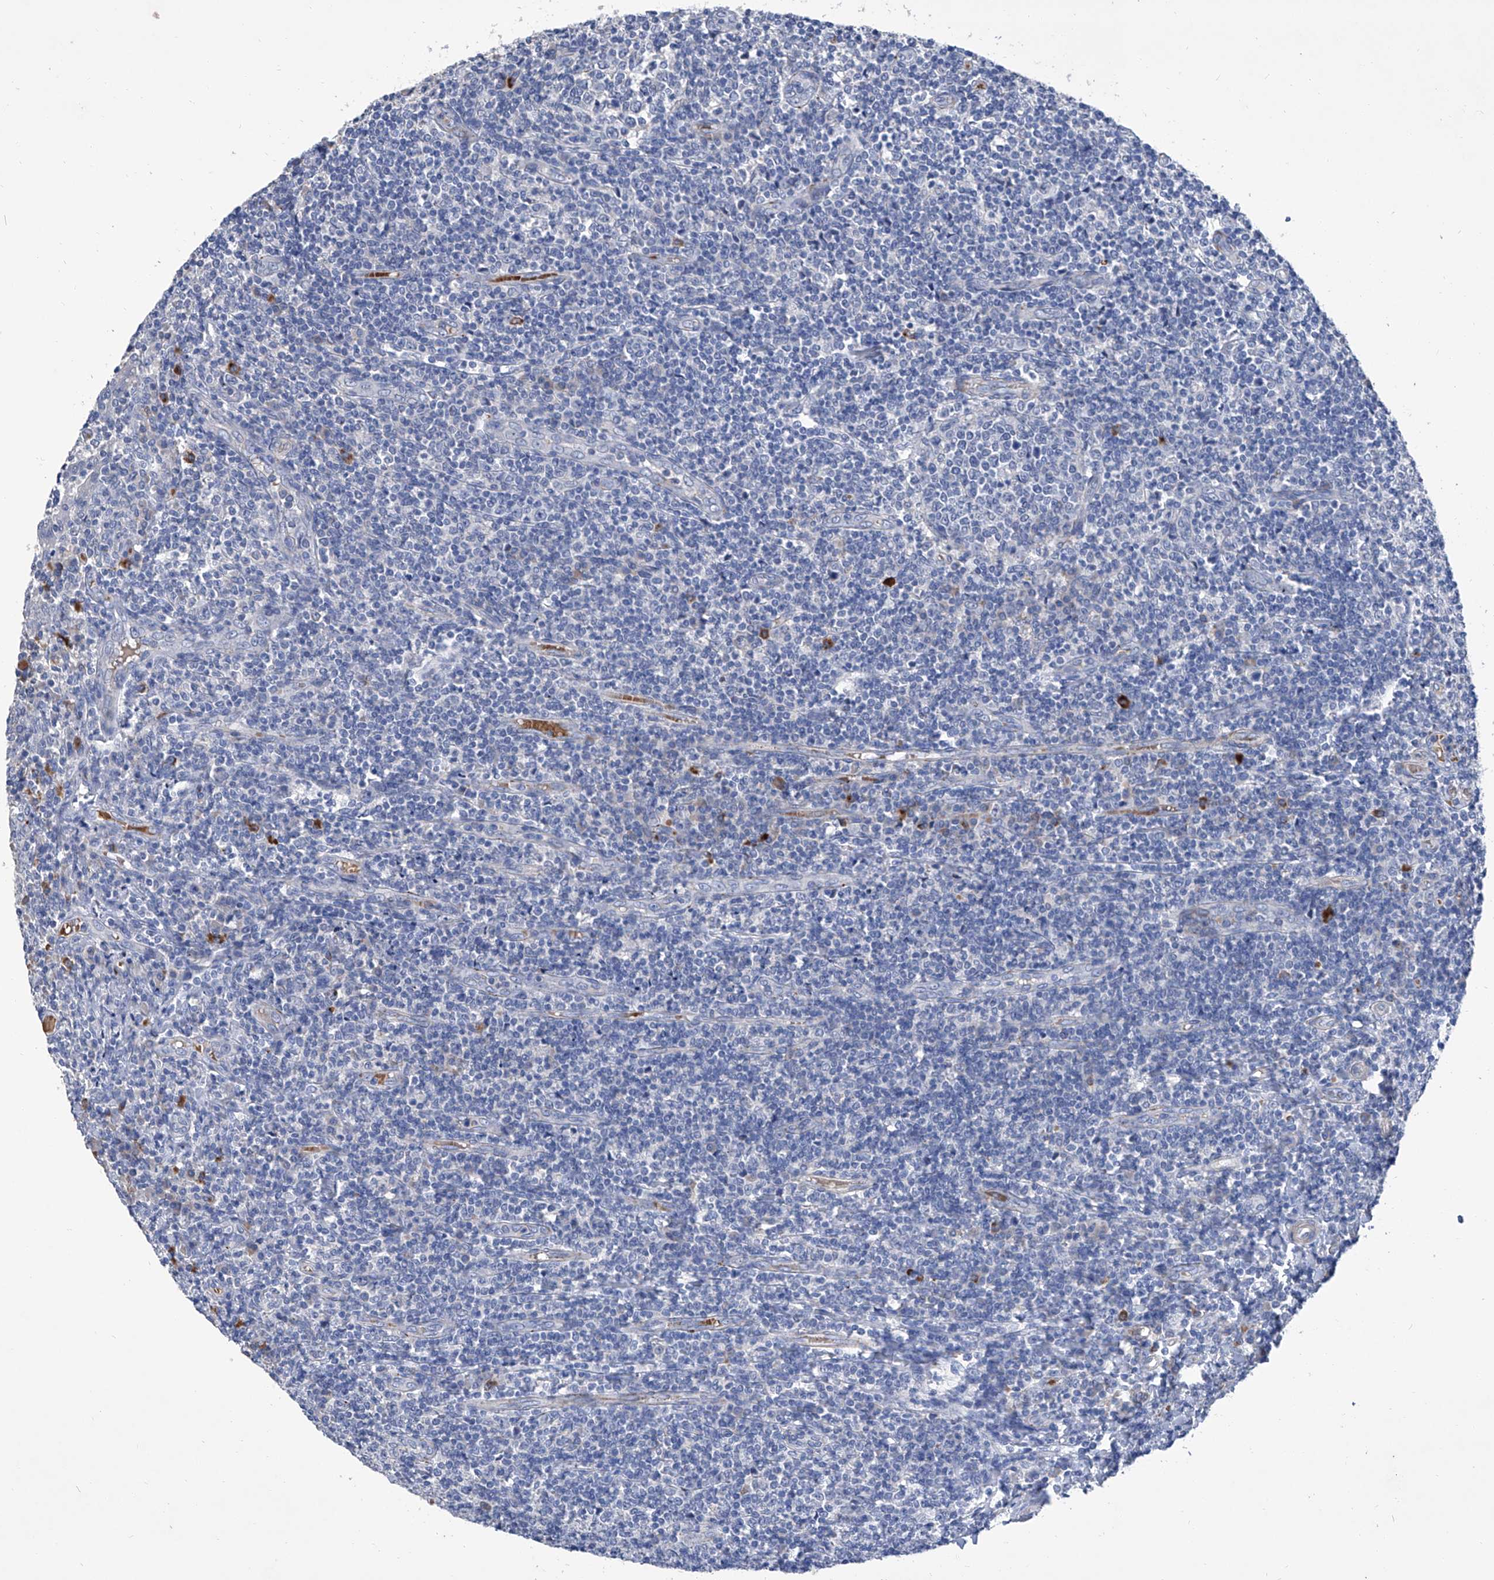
{"staining": {"intensity": "negative", "quantity": "none", "location": "none"}, "tissue": "tonsil", "cell_type": "Germinal center cells", "image_type": "normal", "snomed": [{"axis": "morphology", "description": "Normal tissue, NOS"}, {"axis": "topography", "description": "Tonsil"}], "caption": "Tonsil stained for a protein using IHC shows no positivity germinal center cells.", "gene": "GPT", "patient": {"sex": "female", "age": 19}}